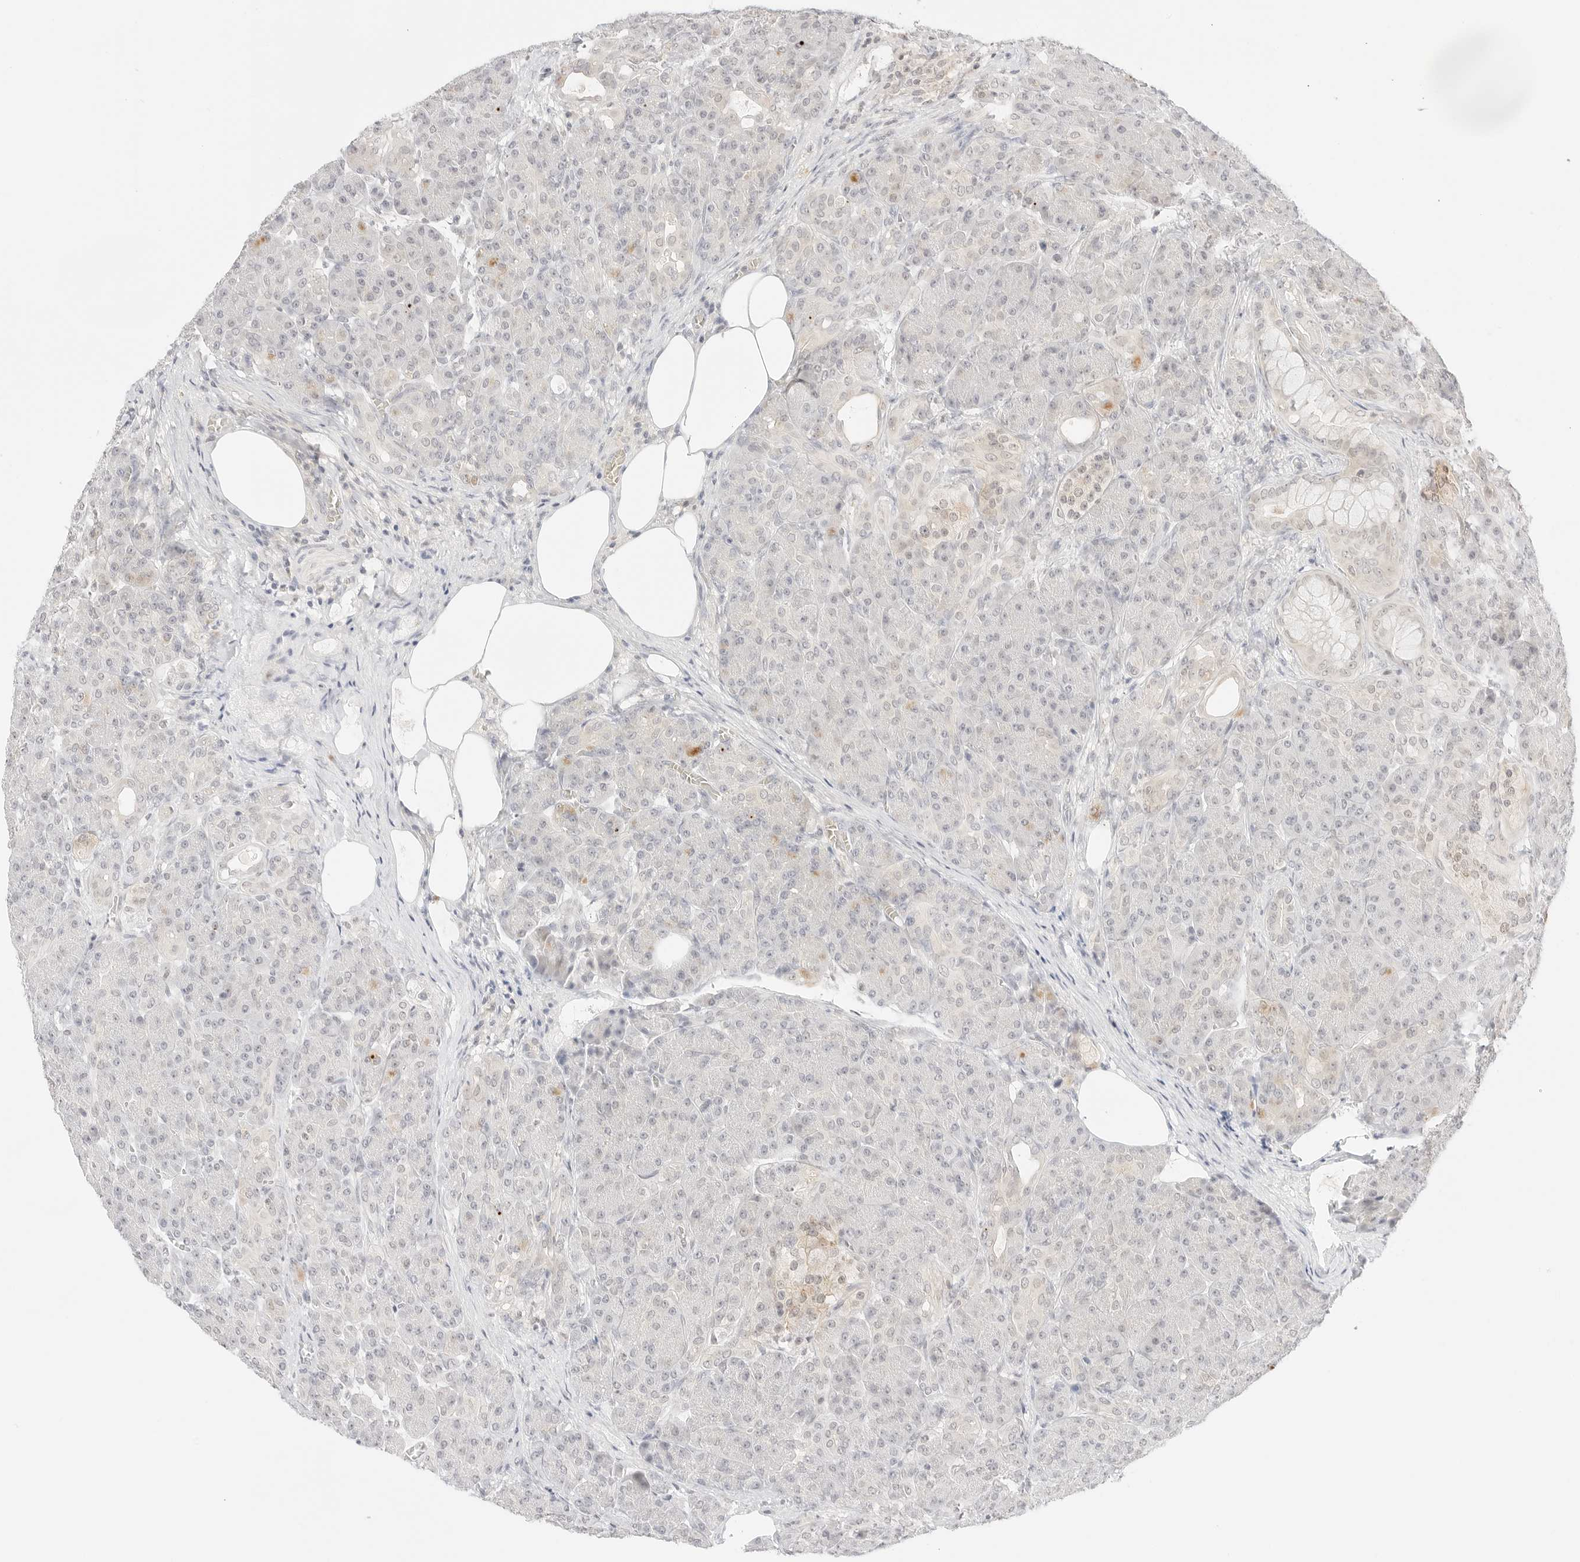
{"staining": {"intensity": "negative", "quantity": "none", "location": "none"}, "tissue": "pancreas", "cell_type": "Exocrine glandular cells", "image_type": "normal", "snomed": [{"axis": "morphology", "description": "Normal tissue, NOS"}, {"axis": "topography", "description": "Pancreas"}], "caption": "A high-resolution image shows immunohistochemistry staining of unremarkable pancreas, which reveals no significant expression in exocrine glandular cells. The staining is performed using DAB (3,3'-diaminobenzidine) brown chromogen with nuclei counter-stained in using hematoxylin.", "gene": "GNAS", "patient": {"sex": "male", "age": 63}}